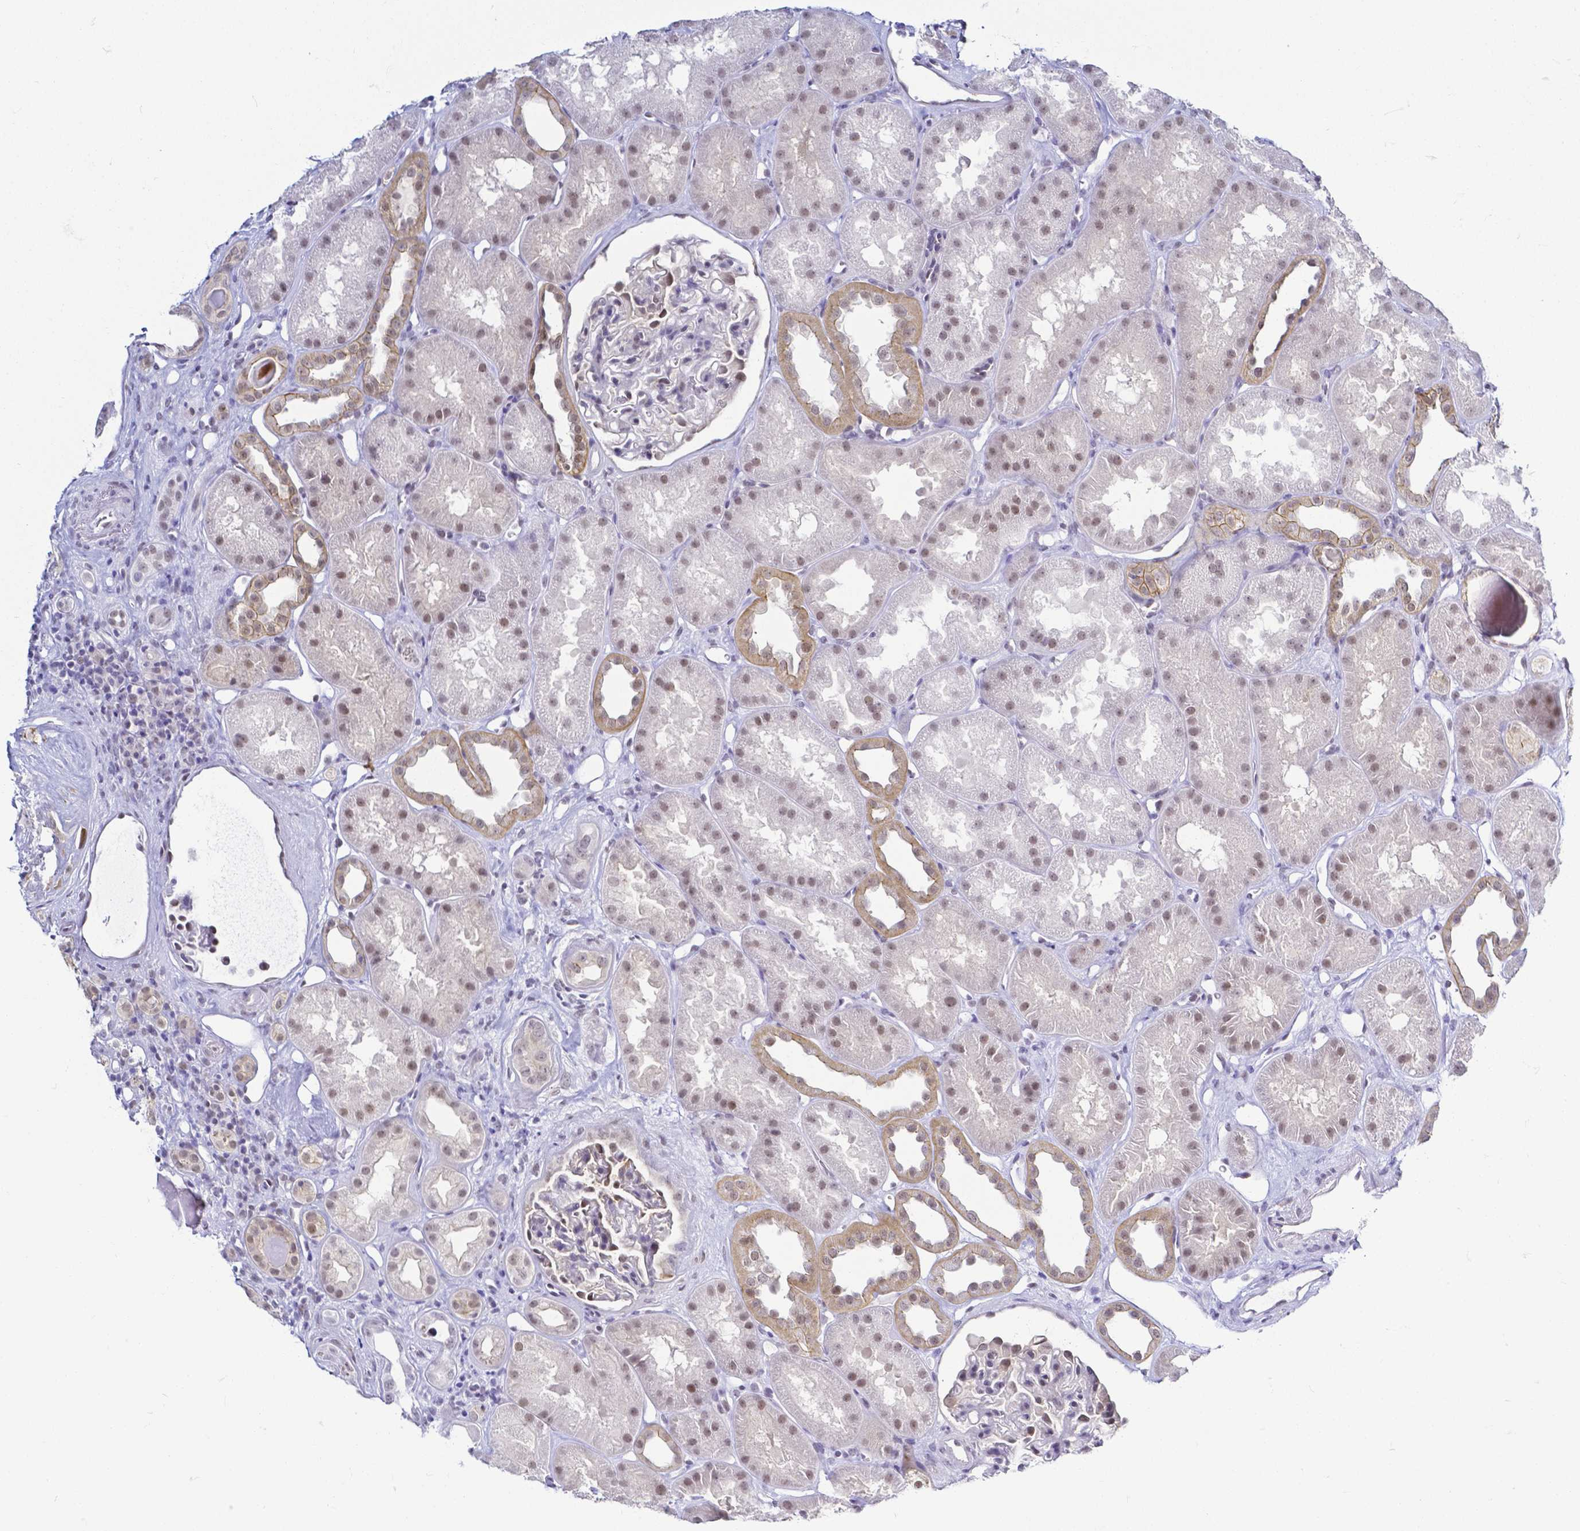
{"staining": {"intensity": "moderate", "quantity": "<25%", "location": "nuclear"}, "tissue": "kidney", "cell_type": "Cells in glomeruli", "image_type": "normal", "snomed": [{"axis": "morphology", "description": "Normal tissue, NOS"}, {"axis": "topography", "description": "Kidney"}], "caption": "Protein expression analysis of benign human kidney reveals moderate nuclear staining in approximately <25% of cells in glomeruli.", "gene": "FAM83G", "patient": {"sex": "male", "age": 61}}